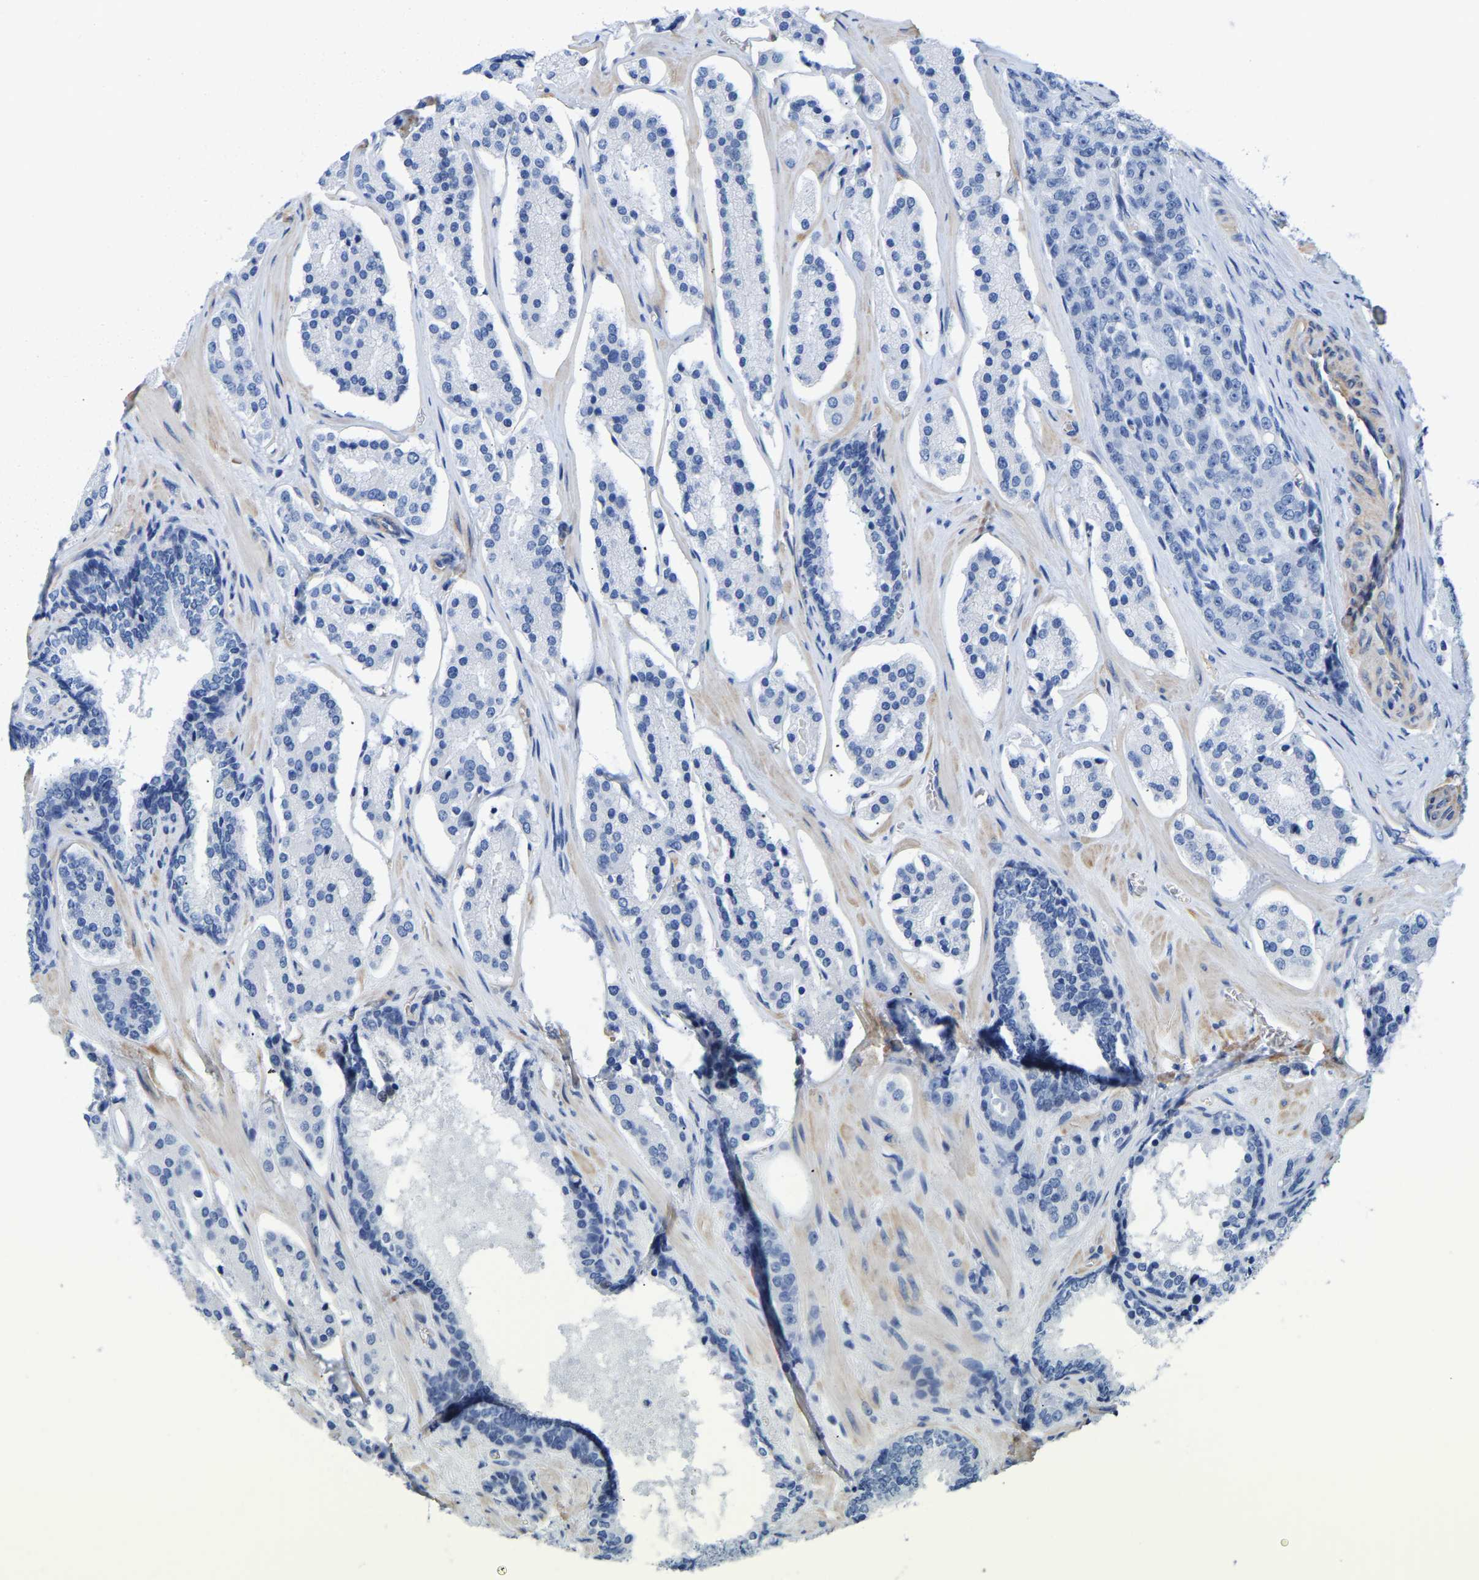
{"staining": {"intensity": "negative", "quantity": "none", "location": "none"}, "tissue": "prostate cancer", "cell_type": "Tumor cells", "image_type": "cancer", "snomed": [{"axis": "morphology", "description": "Adenocarcinoma, High grade"}, {"axis": "topography", "description": "Prostate"}], "caption": "This histopathology image is of prostate cancer stained with IHC to label a protein in brown with the nuclei are counter-stained blue. There is no positivity in tumor cells.", "gene": "UPK3A", "patient": {"sex": "male", "age": 60}}